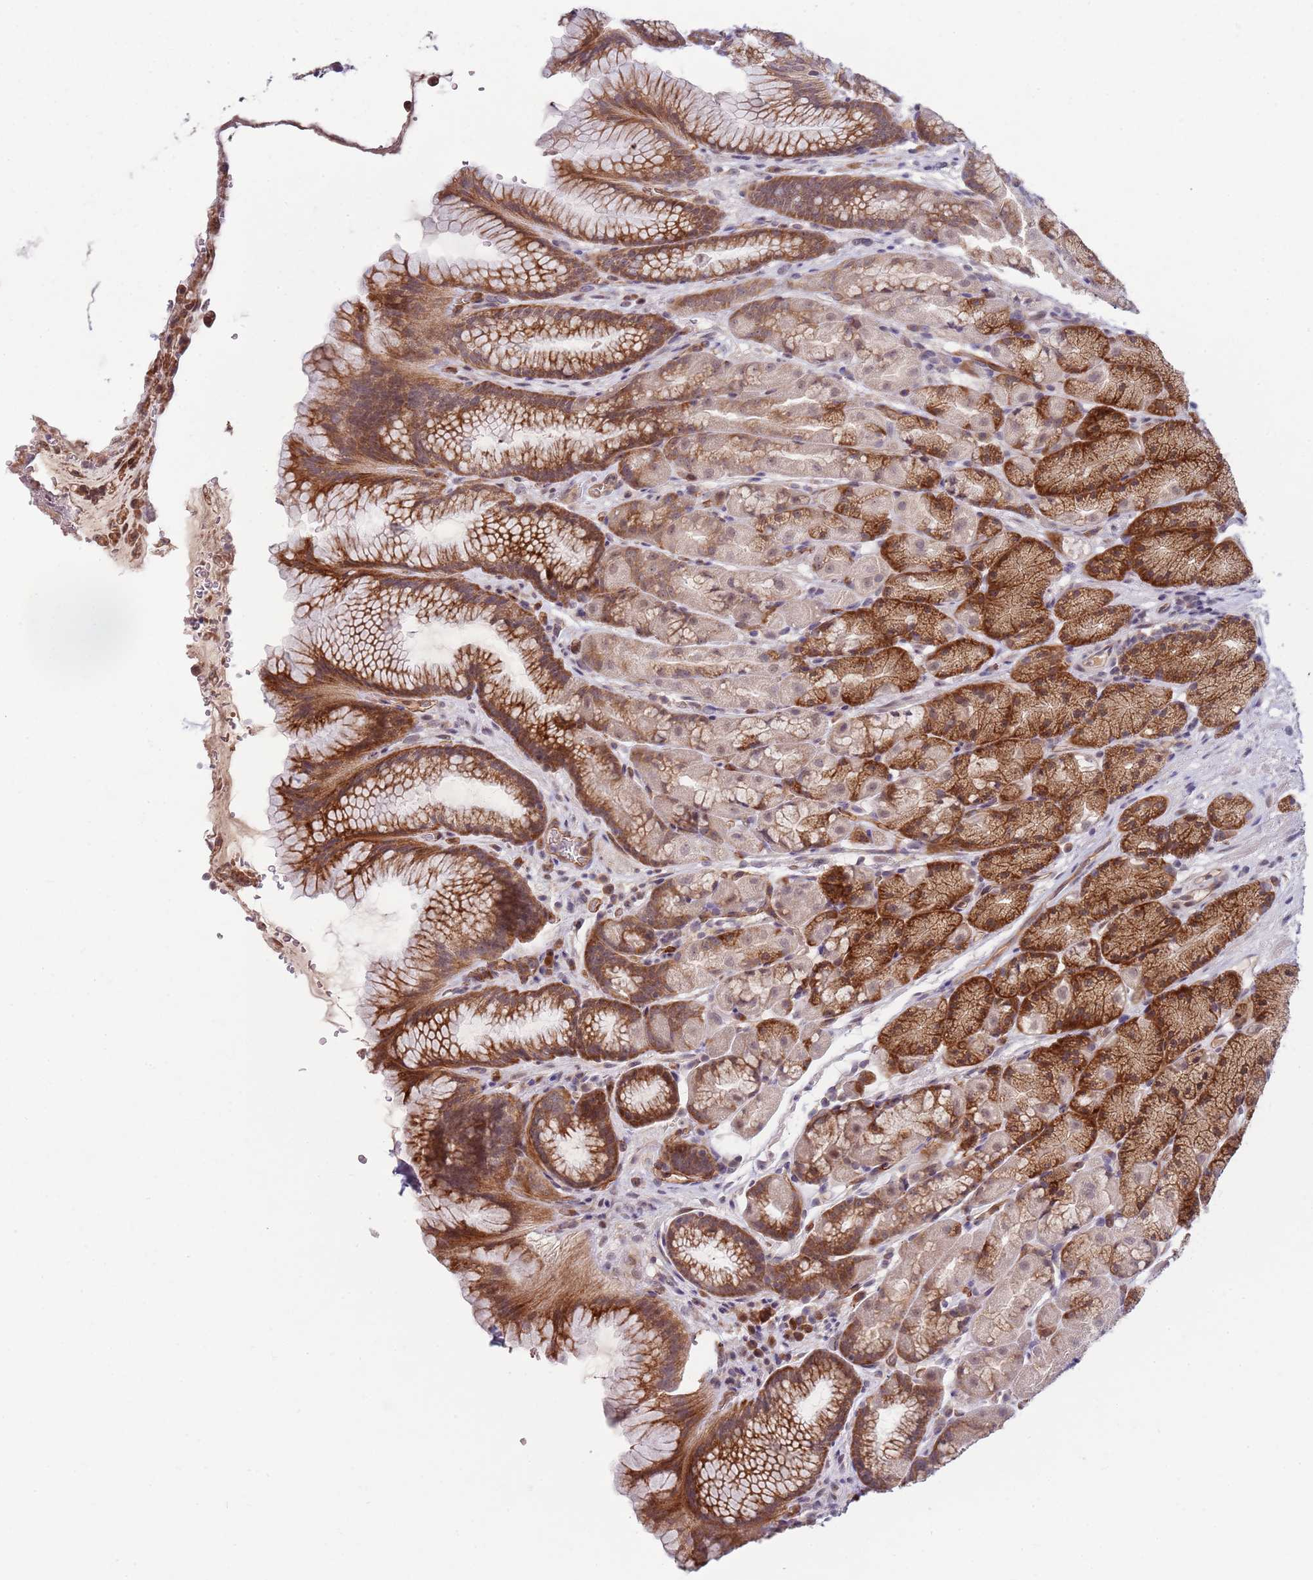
{"staining": {"intensity": "moderate", "quantity": ">75%", "location": "cytoplasmic/membranous"}, "tissue": "stomach", "cell_type": "Glandular cells", "image_type": "normal", "snomed": [{"axis": "morphology", "description": "Normal tissue, NOS"}, {"axis": "topography", "description": "Stomach"}], "caption": "IHC photomicrograph of normal human stomach stained for a protein (brown), which exhibits medium levels of moderate cytoplasmic/membranous staining in about >75% of glandular cells.", "gene": "FBXL22", "patient": {"sex": "male", "age": 63}}